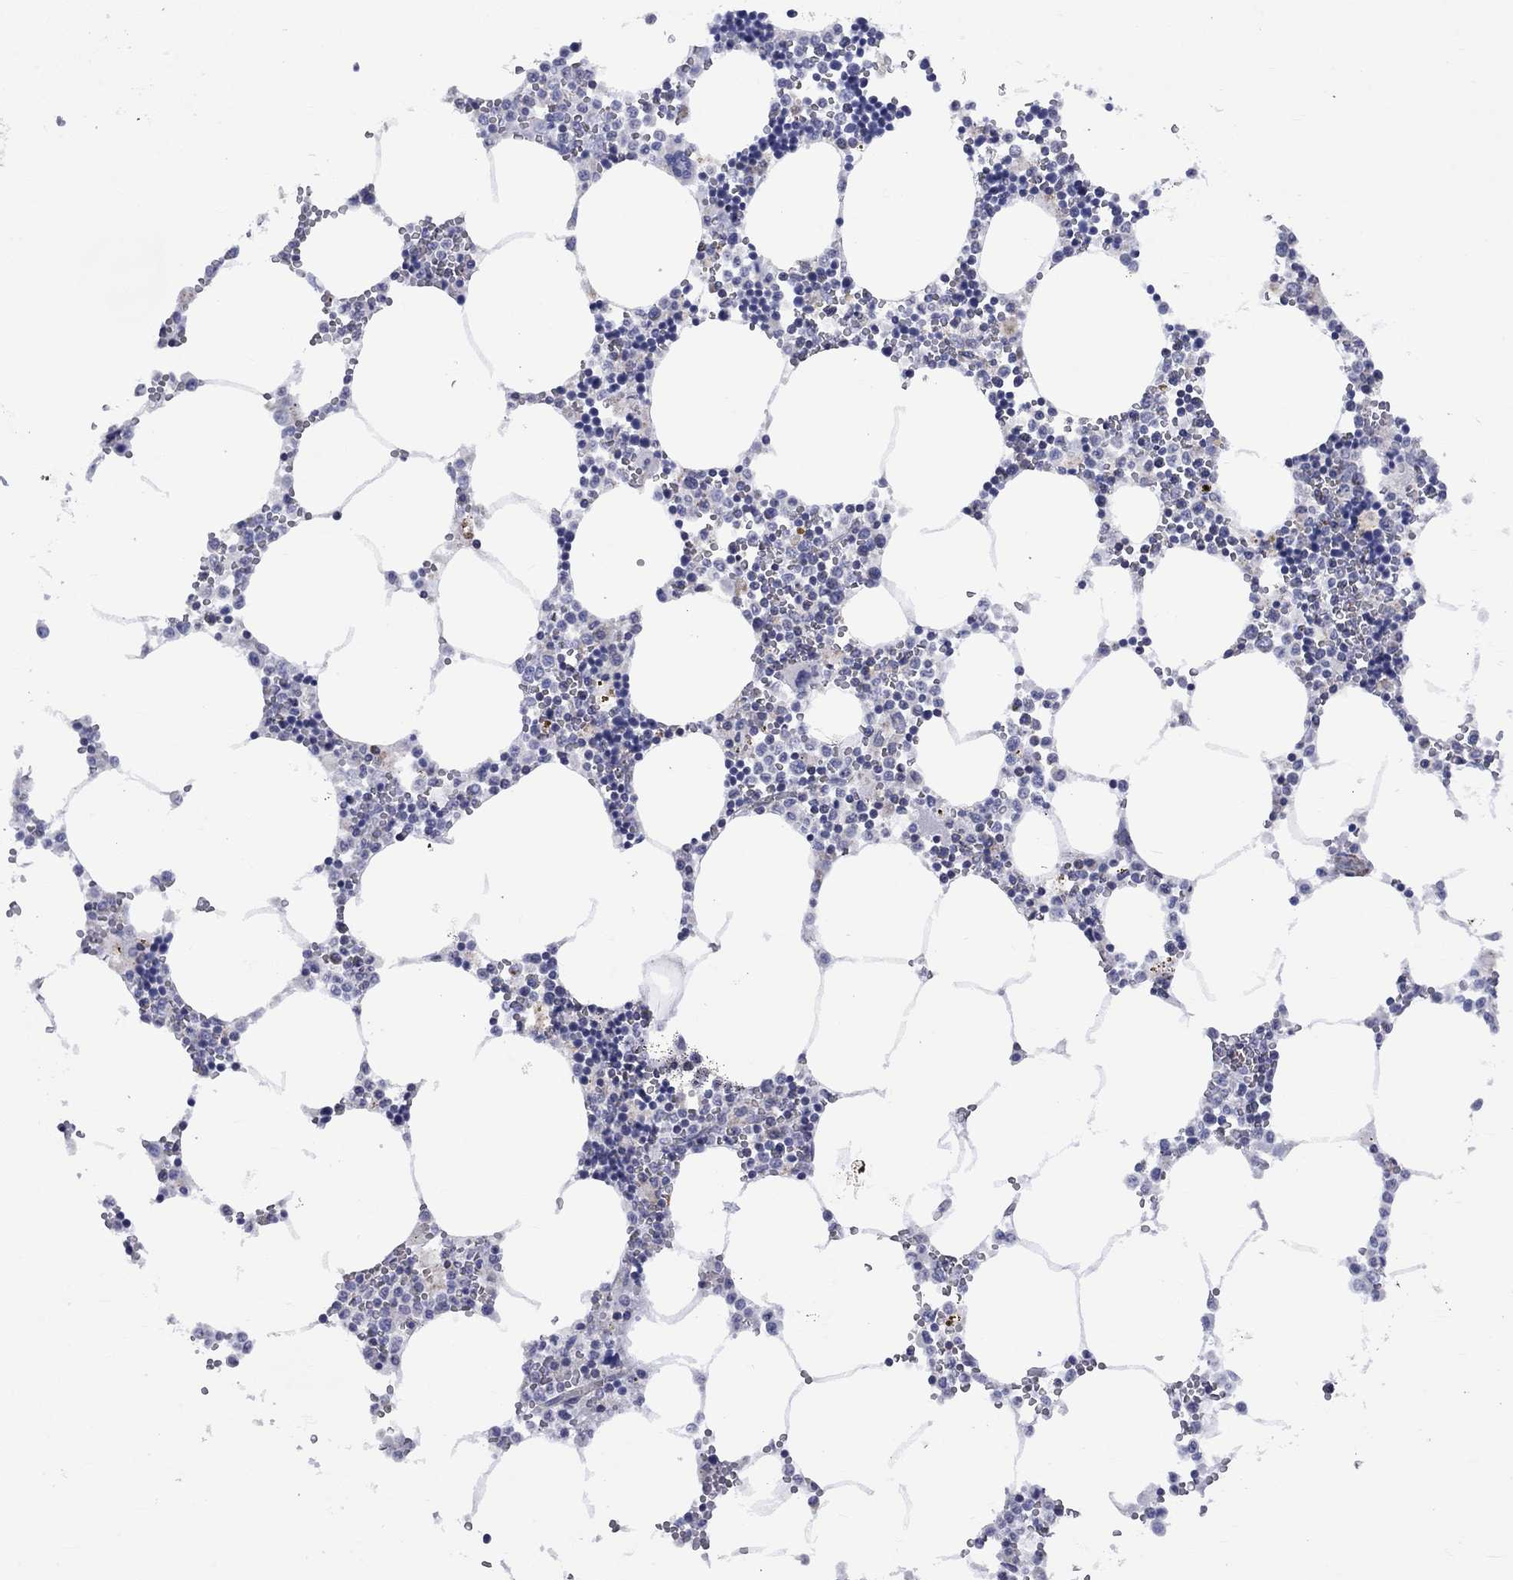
{"staining": {"intensity": "negative", "quantity": "none", "location": "none"}, "tissue": "bone marrow", "cell_type": "Hematopoietic cells", "image_type": "normal", "snomed": [{"axis": "morphology", "description": "Normal tissue, NOS"}, {"axis": "topography", "description": "Bone marrow"}], "caption": "Immunohistochemistry micrograph of benign bone marrow: human bone marrow stained with DAB shows no significant protein positivity in hematopoietic cells.", "gene": "CISD1", "patient": {"sex": "male", "age": 54}}